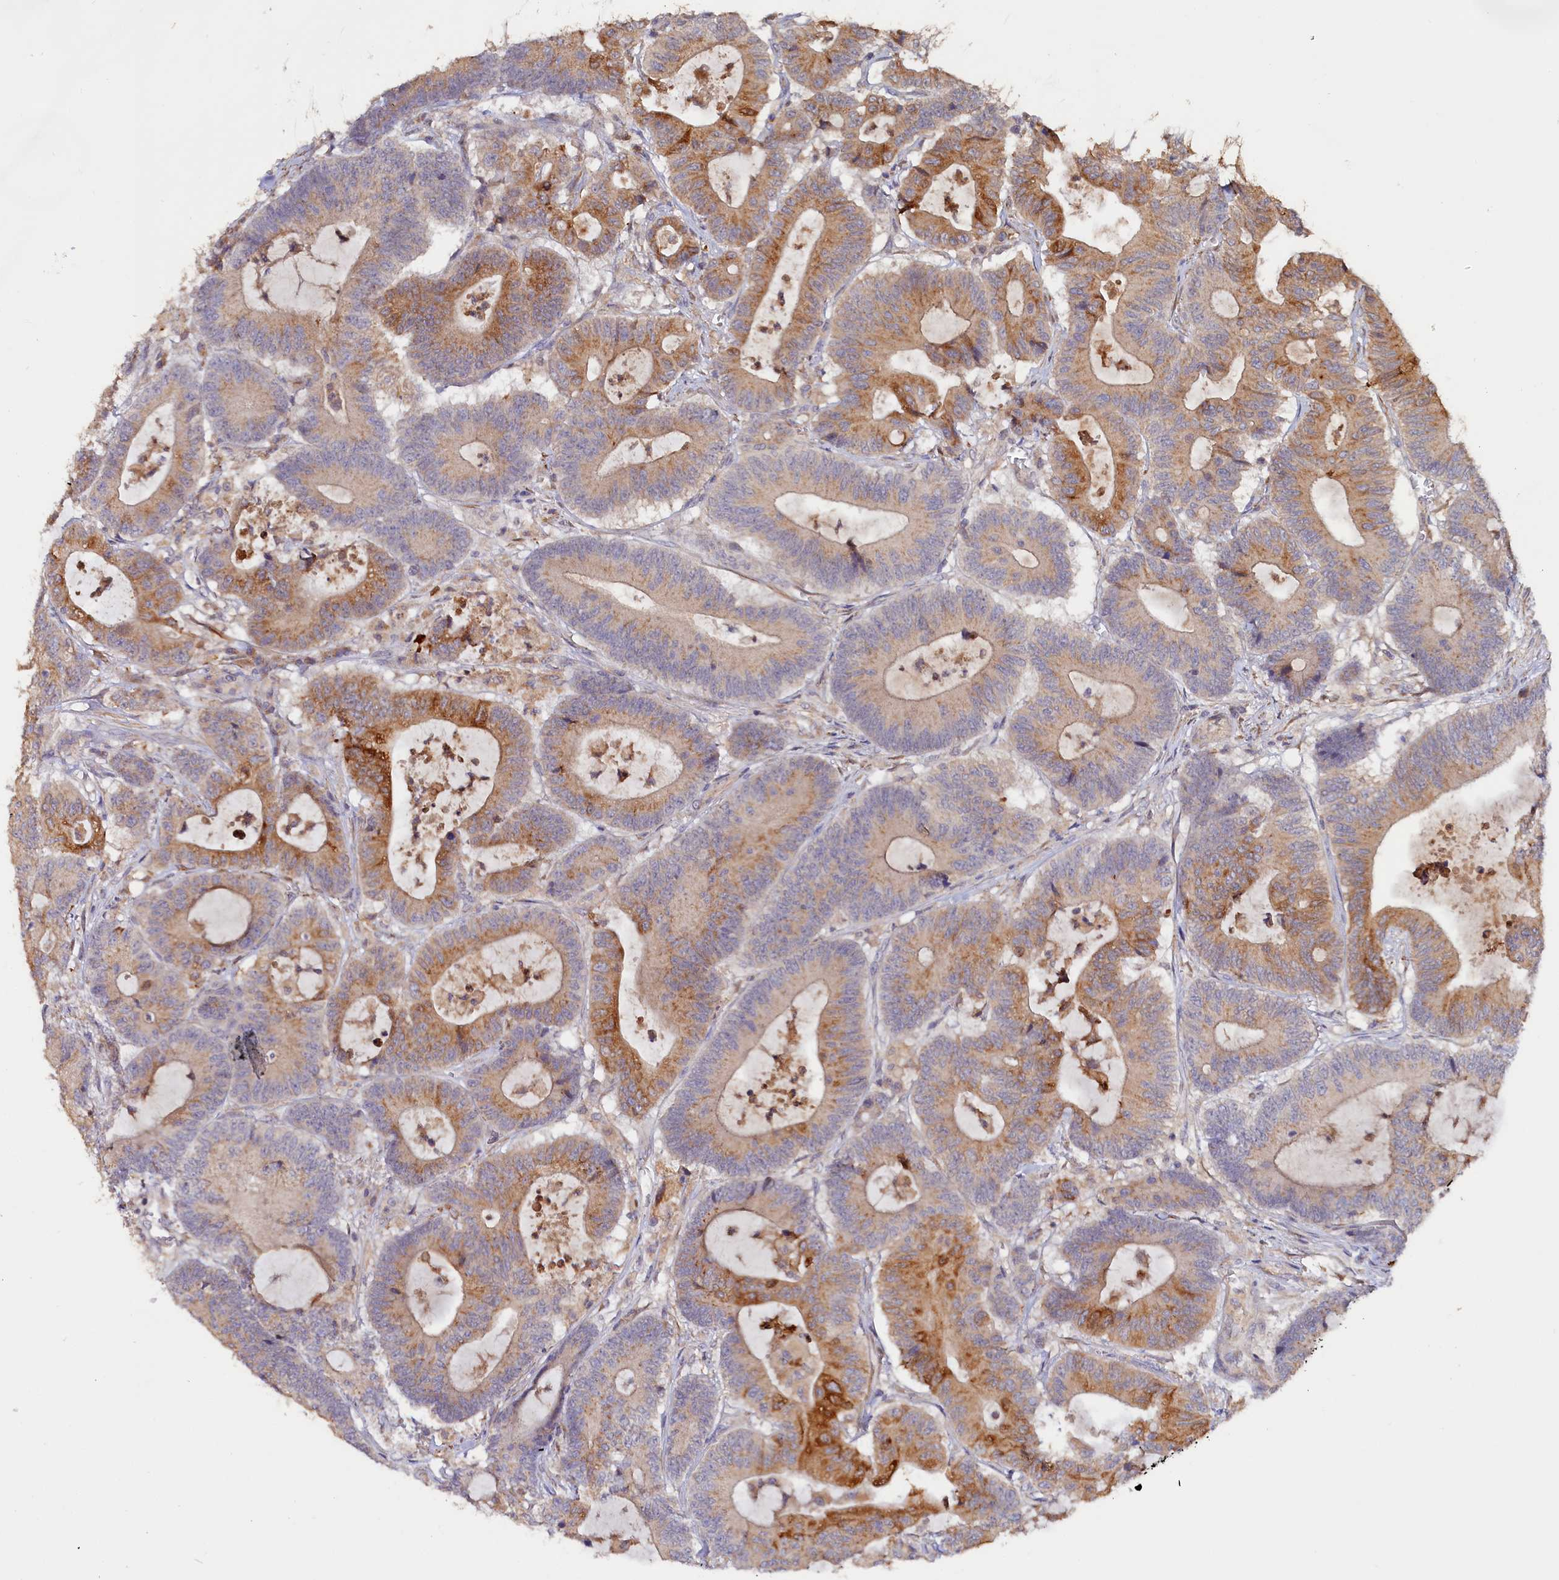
{"staining": {"intensity": "moderate", "quantity": ">75%", "location": "cytoplasmic/membranous"}, "tissue": "colorectal cancer", "cell_type": "Tumor cells", "image_type": "cancer", "snomed": [{"axis": "morphology", "description": "Adenocarcinoma, NOS"}, {"axis": "topography", "description": "Colon"}], "caption": "Immunohistochemical staining of colorectal adenocarcinoma reveals medium levels of moderate cytoplasmic/membranous staining in about >75% of tumor cells. (DAB (3,3'-diaminobenzidine) IHC, brown staining for protein, blue staining for nuclei).", "gene": "TANGO6", "patient": {"sex": "female", "age": 84}}